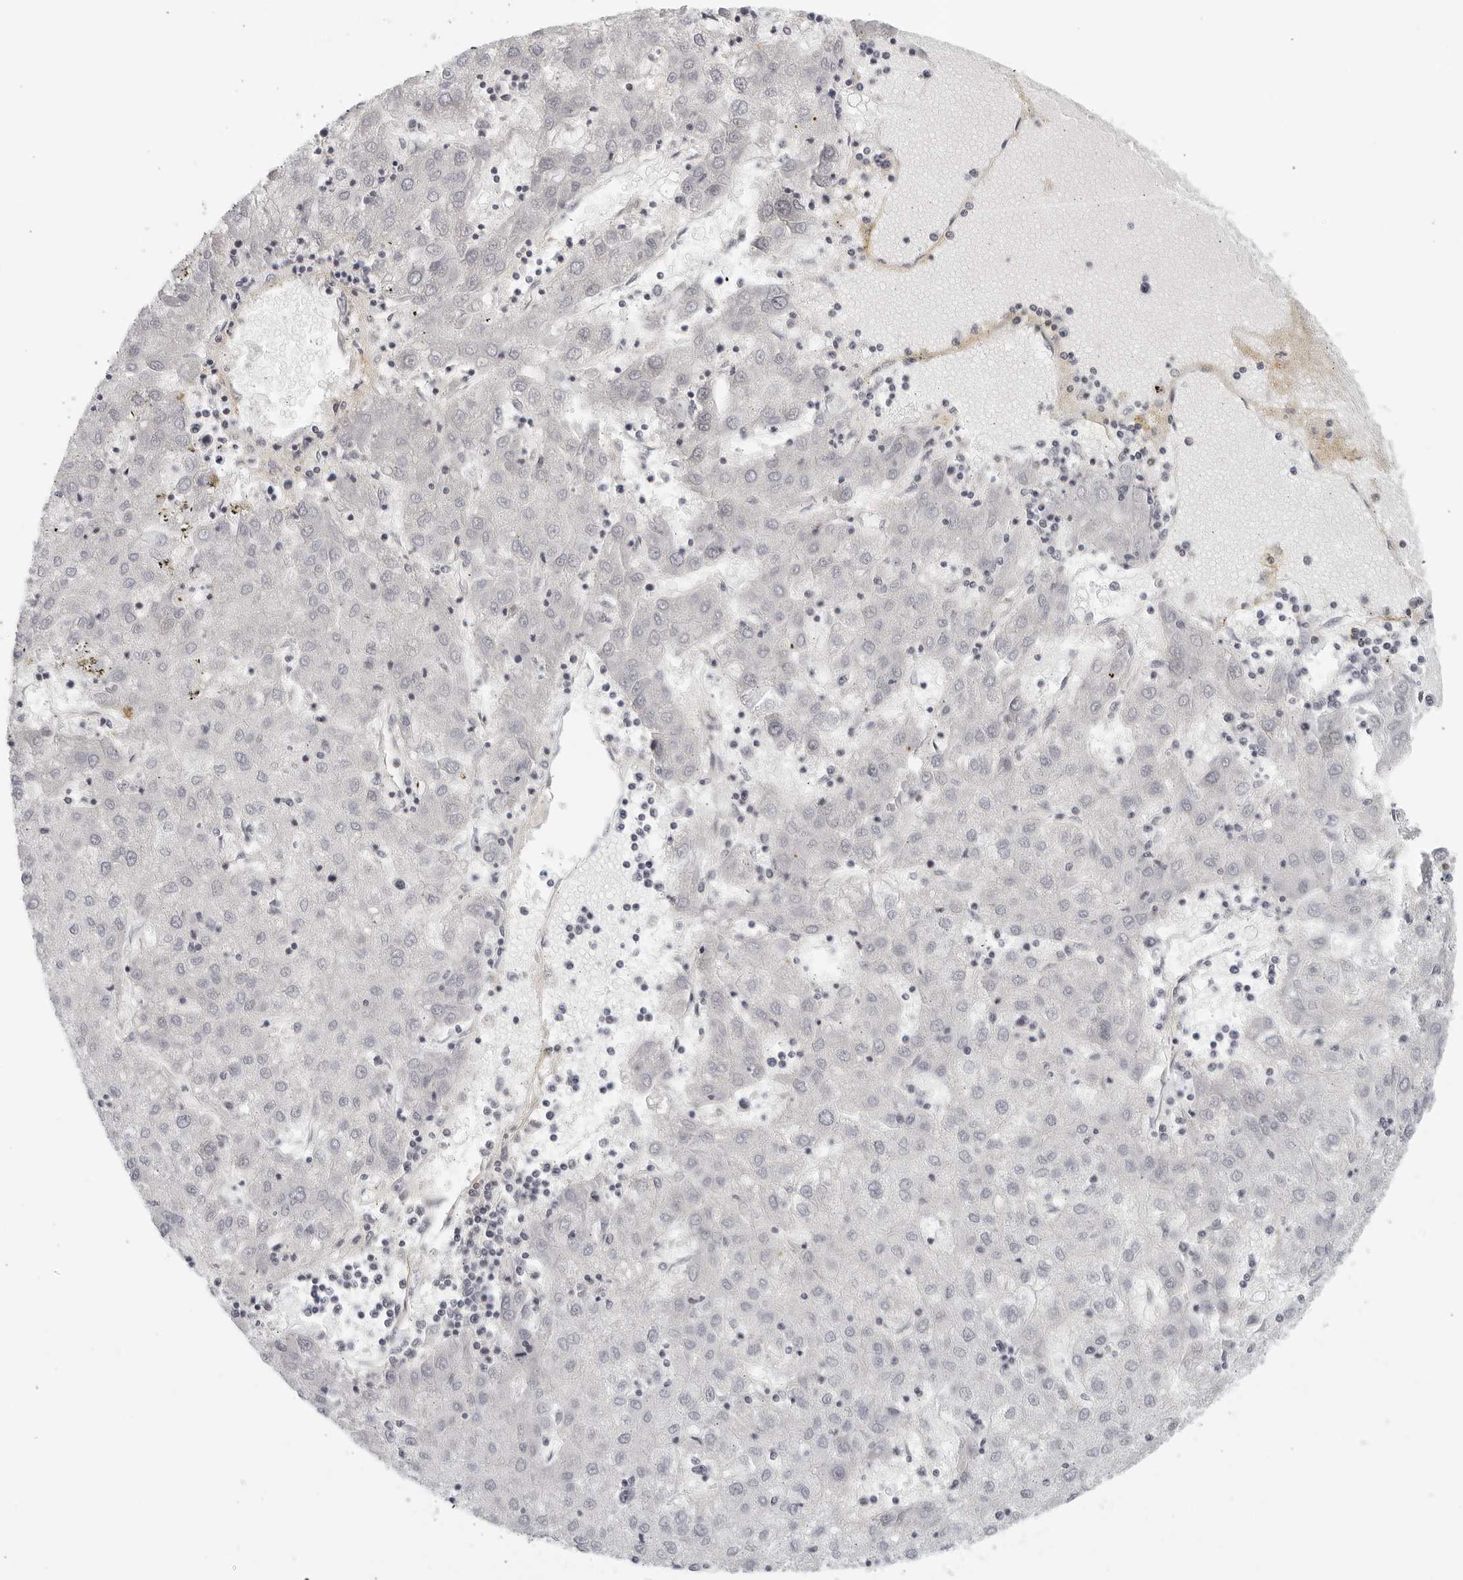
{"staining": {"intensity": "negative", "quantity": "none", "location": "none"}, "tissue": "liver cancer", "cell_type": "Tumor cells", "image_type": "cancer", "snomed": [{"axis": "morphology", "description": "Carcinoma, Hepatocellular, NOS"}, {"axis": "topography", "description": "Liver"}], "caption": "Tumor cells show no significant expression in liver hepatocellular carcinoma.", "gene": "SERTAD4", "patient": {"sex": "male", "age": 72}}